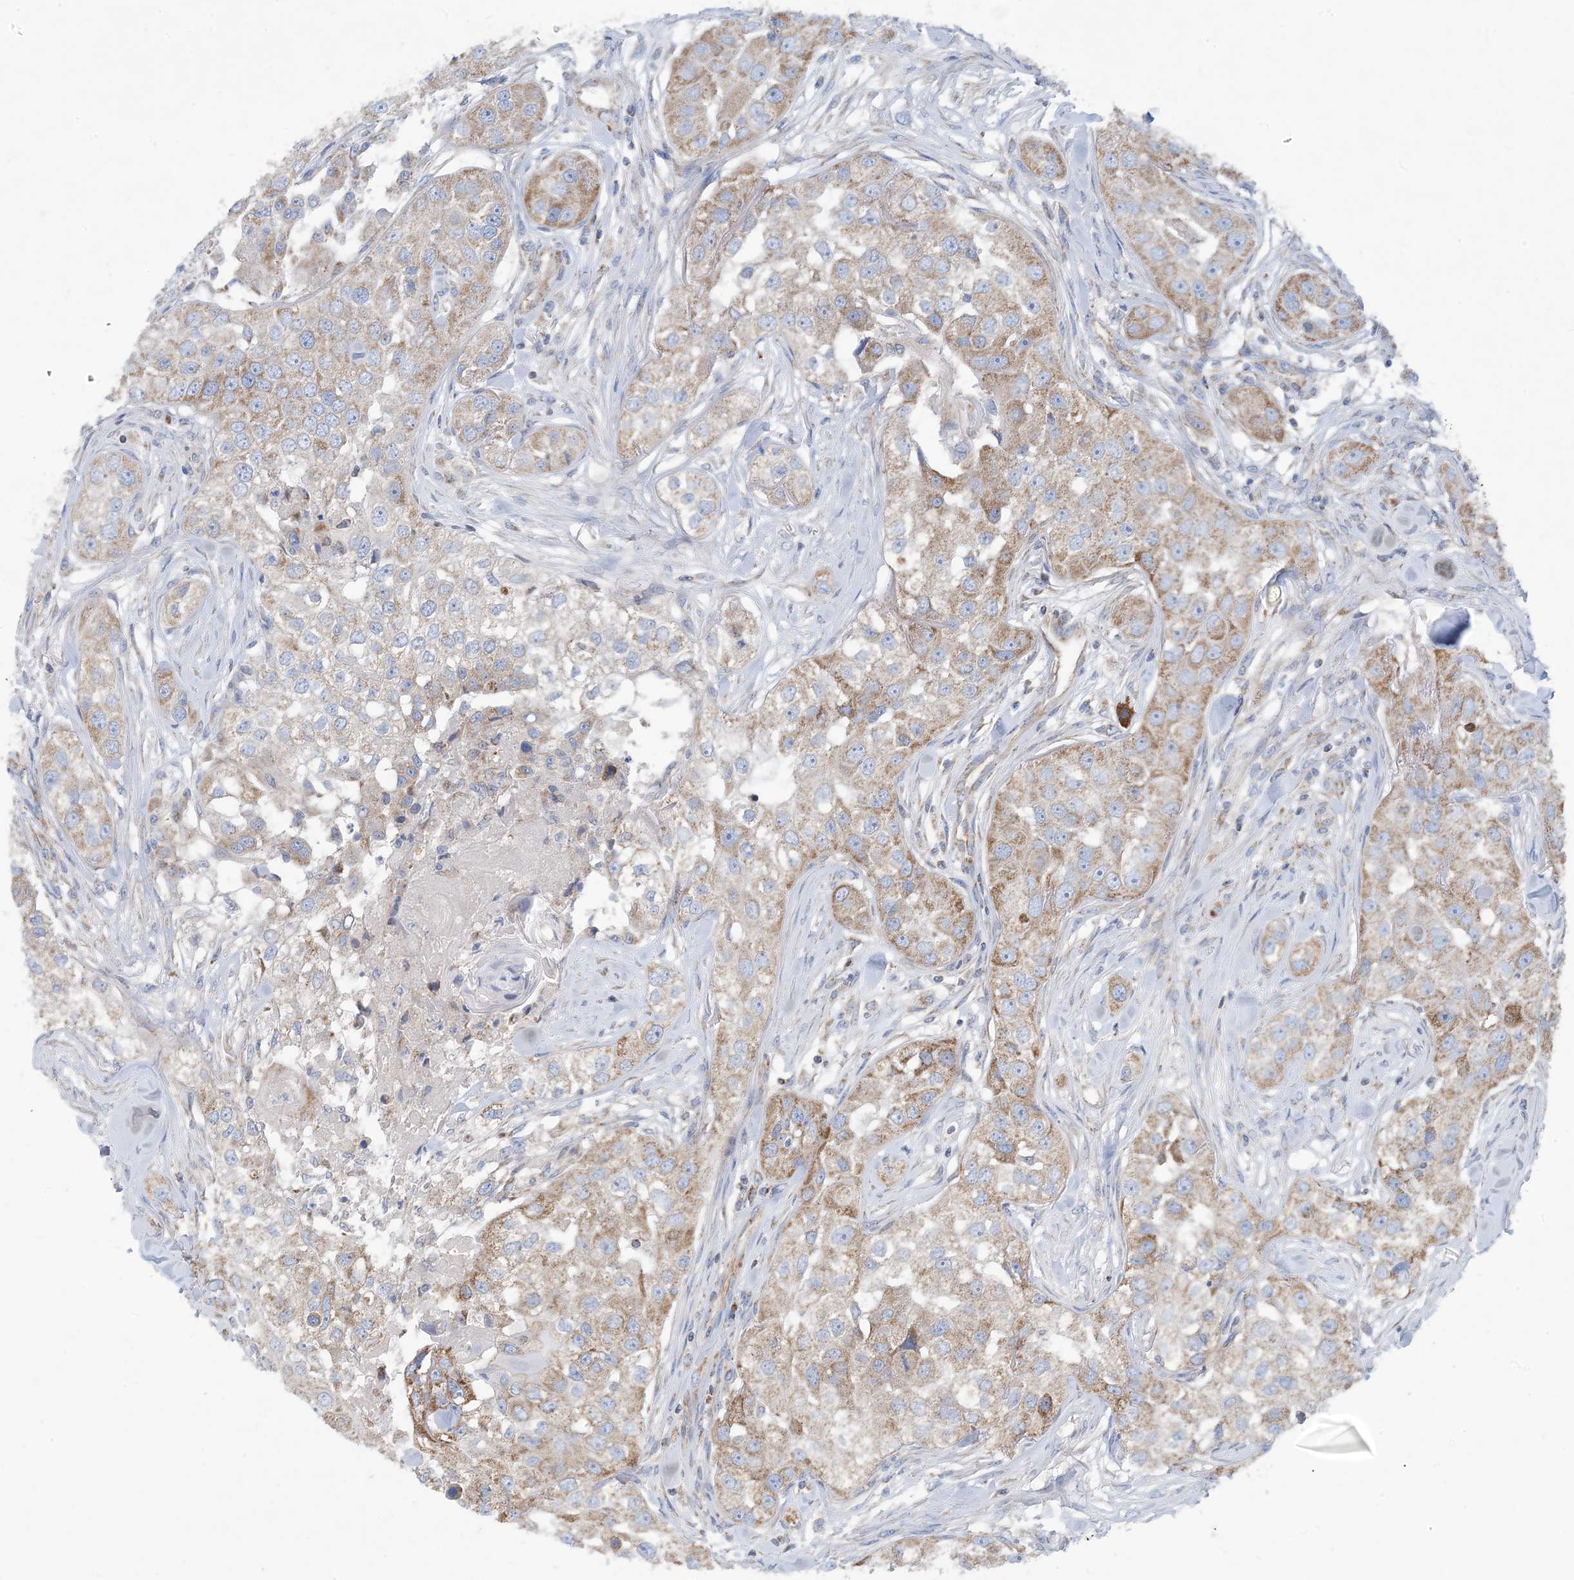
{"staining": {"intensity": "moderate", "quantity": ">75%", "location": "cytoplasmic/membranous"}, "tissue": "head and neck cancer", "cell_type": "Tumor cells", "image_type": "cancer", "snomed": [{"axis": "morphology", "description": "Normal tissue, NOS"}, {"axis": "morphology", "description": "Squamous cell carcinoma, NOS"}, {"axis": "topography", "description": "Skeletal muscle"}, {"axis": "topography", "description": "Head-Neck"}], "caption": "Head and neck cancer tissue displays moderate cytoplasmic/membranous staining in about >75% of tumor cells", "gene": "PHOSPHO2", "patient": {"sex": "male", "age": 51}}